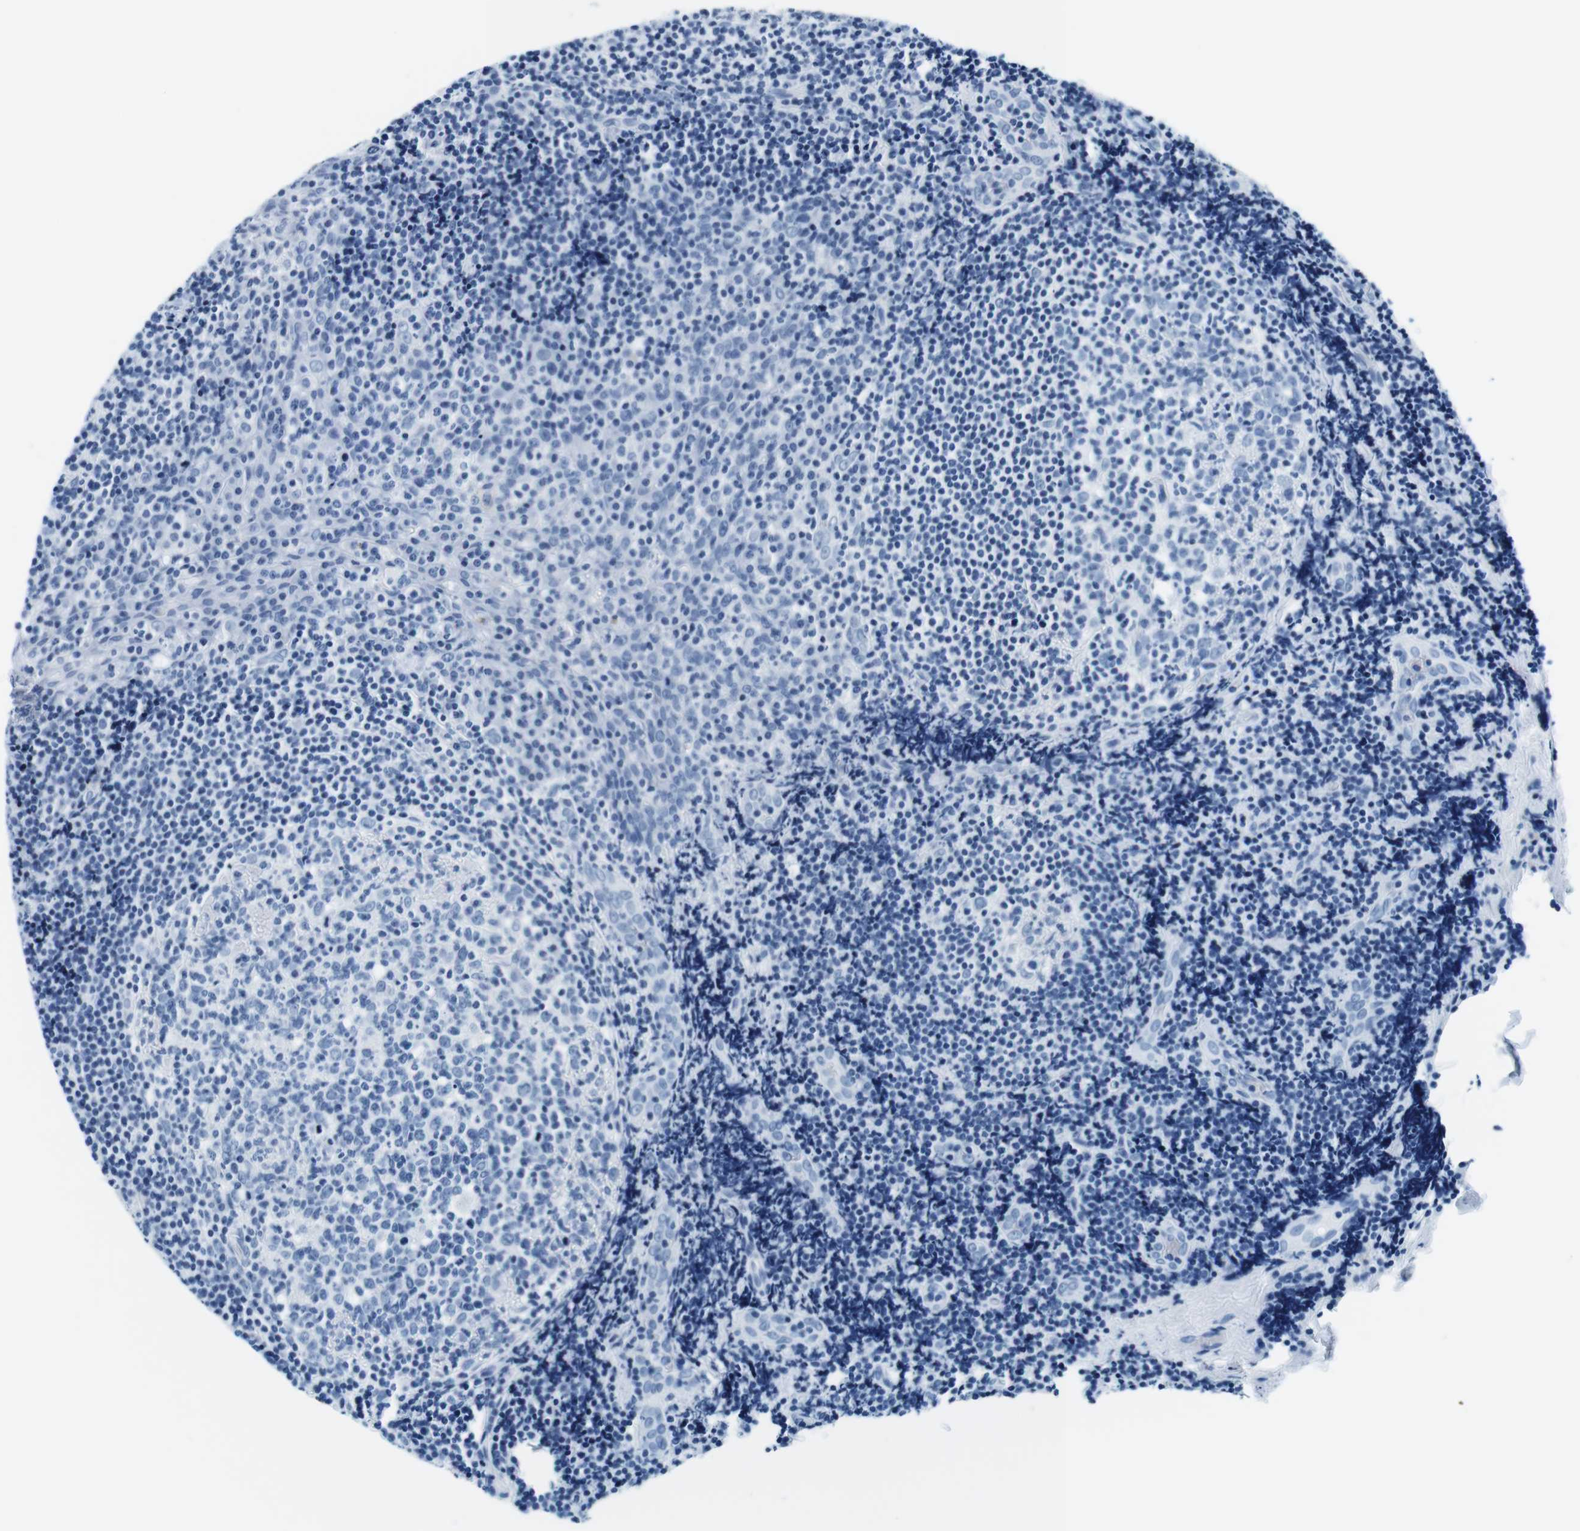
{"staining": {"intensity": "negative", "quantity": "none", "location": "none"}, "tissue": "tonsil", "cell_type": "Germinal center cells", "image_type": "normal", "snomed": [{"axis": "morphology", "description": "Normal tissue, NOS"}, {"axis": "topography", "description": "Tonsil"}], "caption": "This is an immunohistochemistry (IHC) image of benign tonsil. There is no expression in germinal center cells.", "gene": "ELANE", "patient": {"sex": "male", "age": 31}}